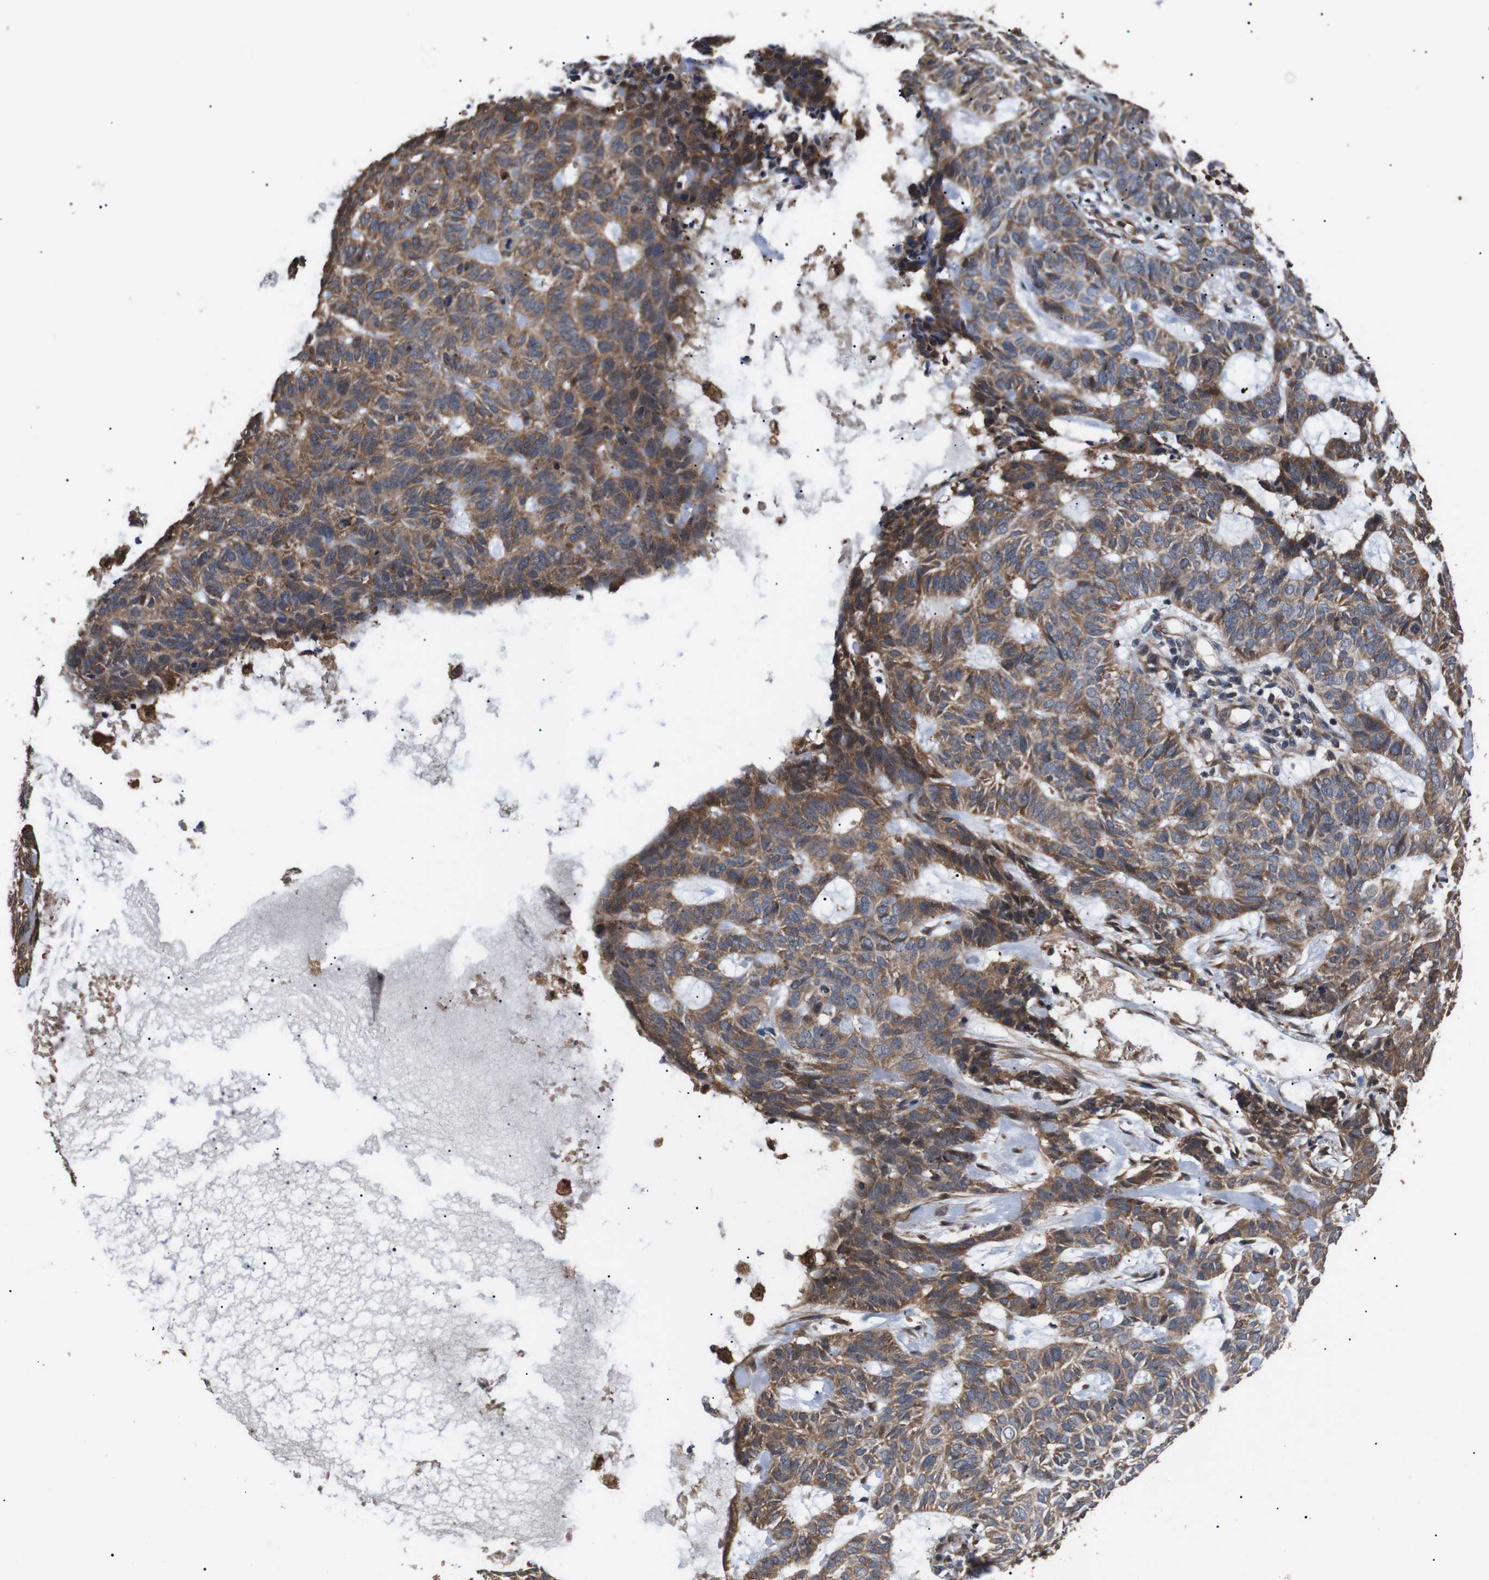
{"staining": {"intensity": "moderate", "quantity": ">75%", "location": "cytoplasmic/membranous"}, "tissue": "skin cancer", "cell_type": "Tumor cells", "image_type": "cancer", "snomed": [{"axis": "morphology", "description": "Basal cell carcinoma"}, {"axis": "topography", "description": "Skin"}], "caption": "Basal cell carcinoma (skin) stained for a protein (brown) shows moderate cytoplasmic/membranous positive positivity in approximately >75% of tumor cells.", "gene": "DDR1", "patient": {"sex": "male", "age": 87}}